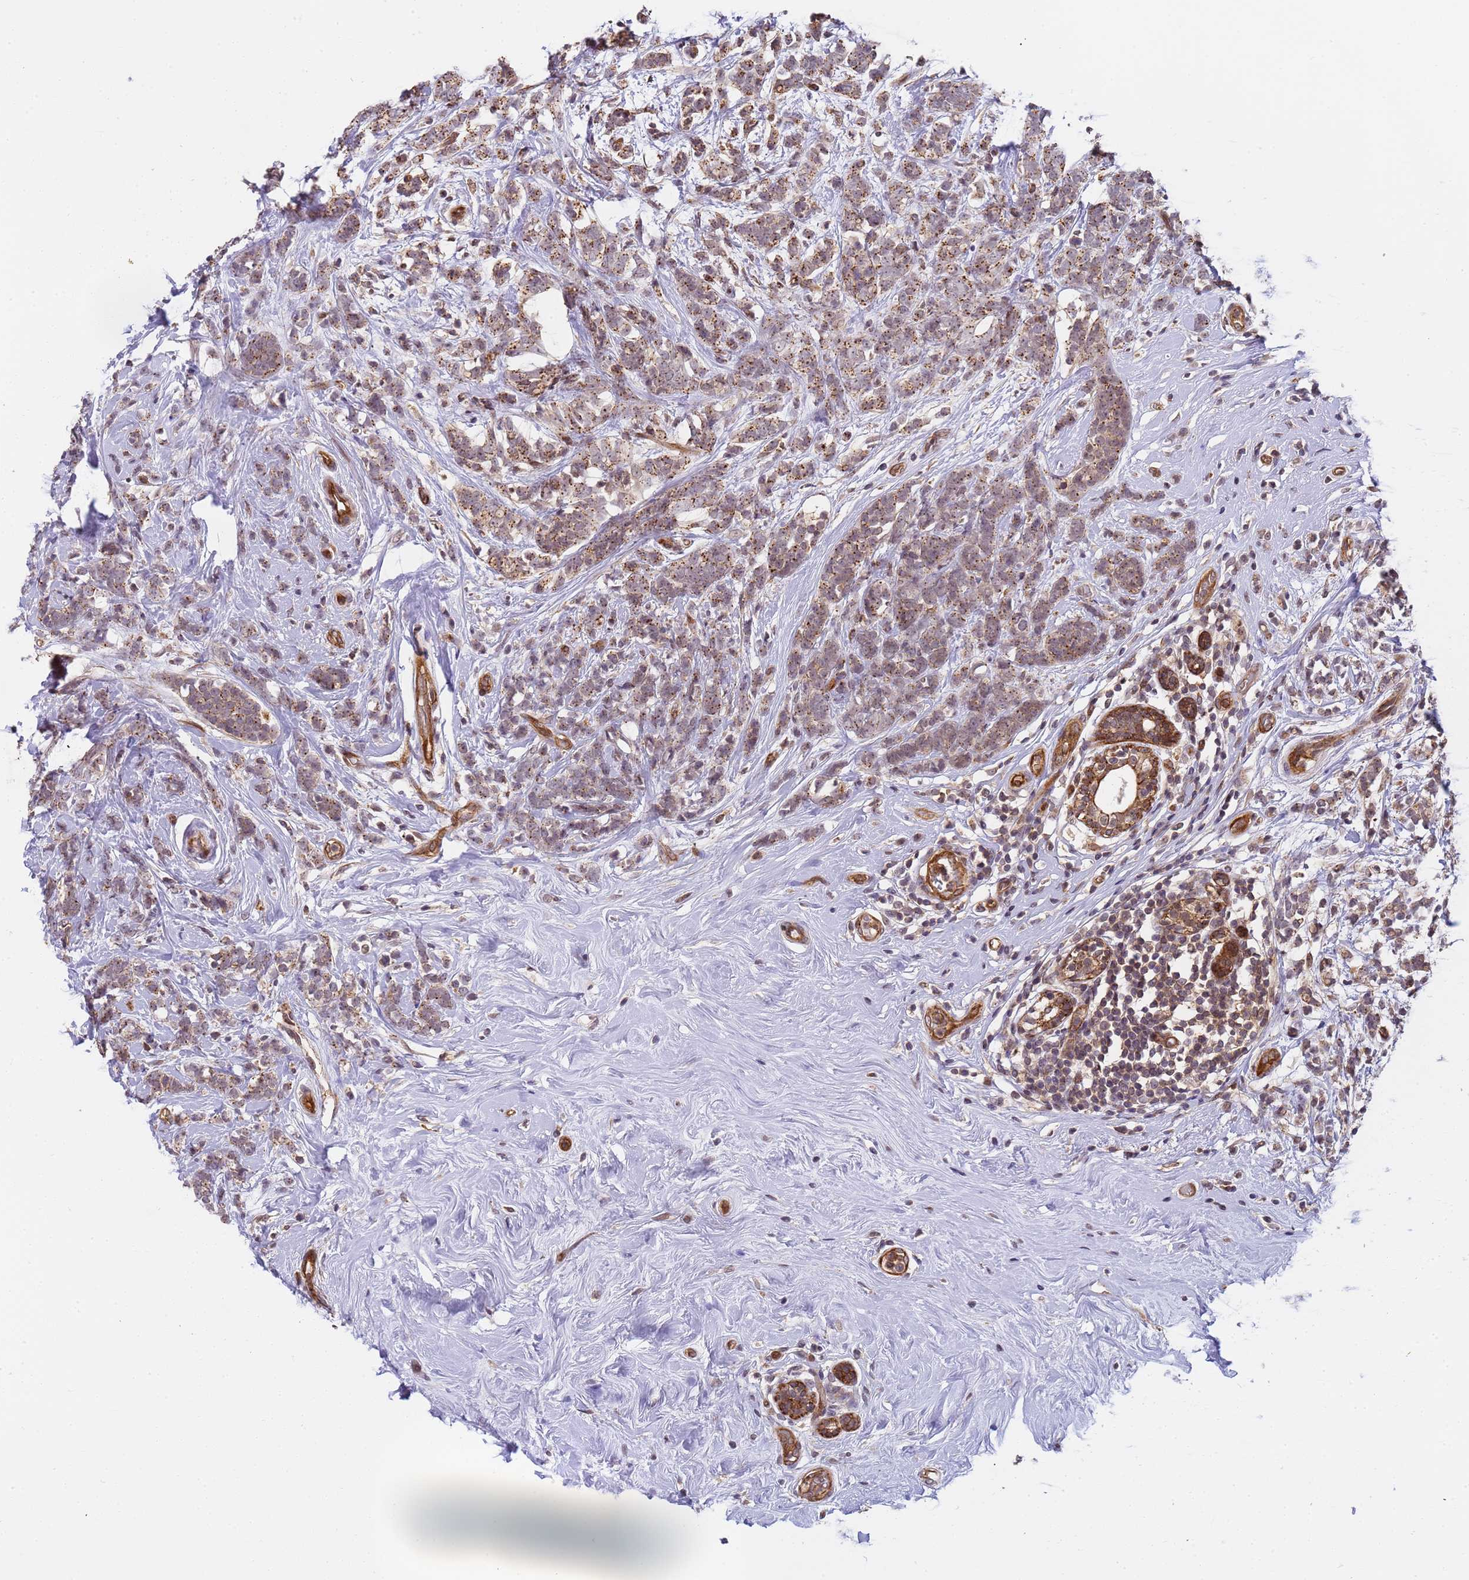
{"staining": {"intensity": "moderate", "quantity": "25%-75%", "location": "cytoplasmic/membranous"}, "tissue": "breast cancer", "cell_type": "Tumor cells", "image_type": "cancer", "snomed": [{"axis": "morphology", "description": "Lobular carcinoma"}, {"axis": "topography", "description": "Breast"}], "caption": "This image displays breast cancer stained with immunohistochemistry to label a protein in brown. The cytoplasmic/membranous of tumor cells show moderate positivity for the protein. Nuclei are counter-stained blue.", "gene": "EMC2", "patient": {"sex": "female", "age": 58}}